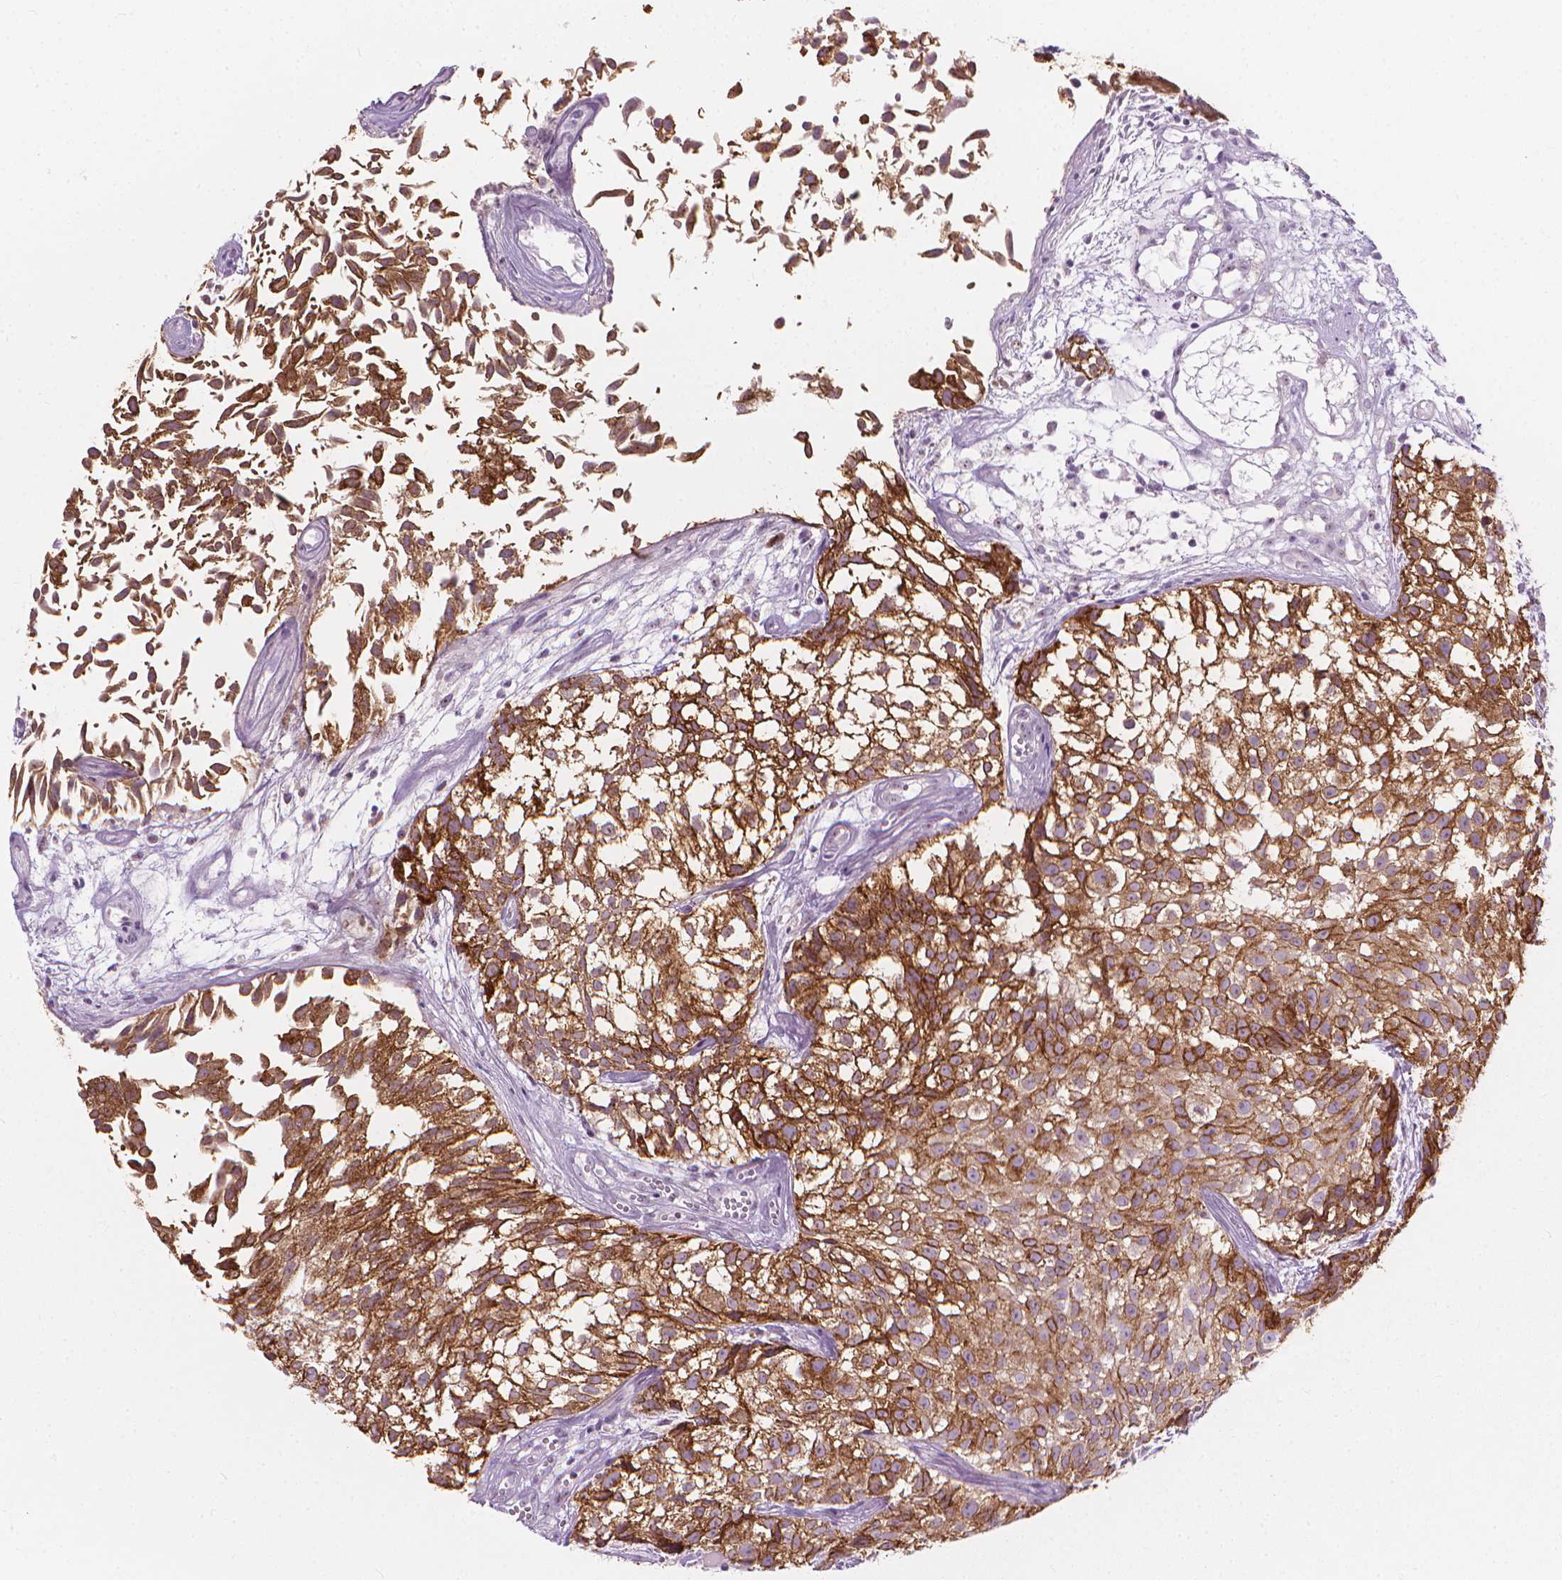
{"staining": {"intensity": "moderate", "quantity": ">75%", "location": "cytoplasmic/membranous"}, "tissue": "urothelial cancer", "cell_type": "Tumor cells", "image_type": "cancer", "snomed": [{"axis": "morphology", "description": "Urothelial carcinoma, Low grade"}, {"axis": "topography", "description": "Urinary bladder"}], "caption": "Tumor cells reveal moderate cytoplasmic/membranous positivity in approximately >75% of cells in urothelial carcinoma (low-grade).", "gene": "GPRC5A", "patient": {"sex": "male", "age": 70}}